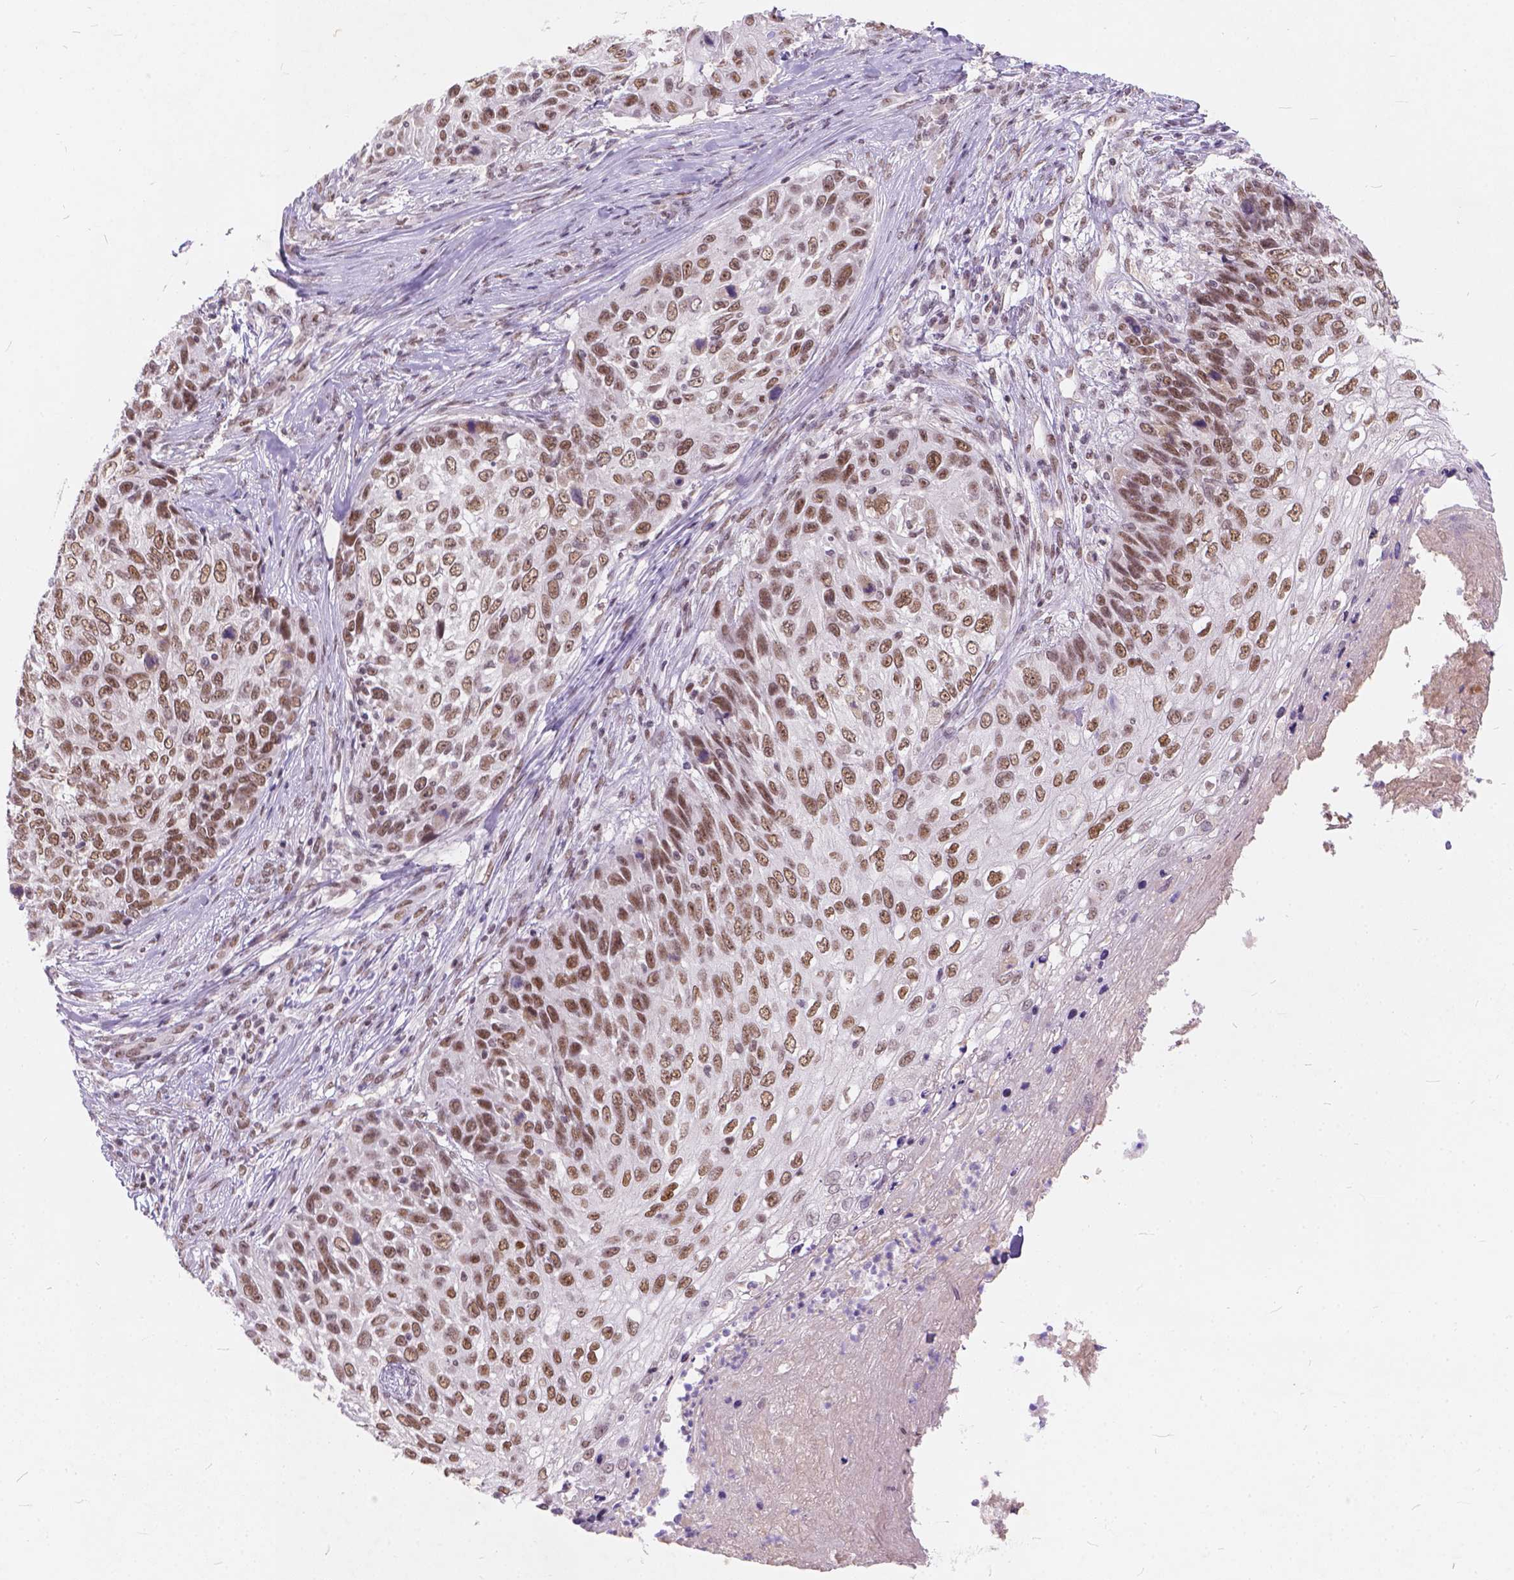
{"staining": {"intensity": "moderate", "quantity": ">75%", "location": "nuclear"}, "tissue": "skin cancer", "cell_type": "Tumor cells", "image_type": "cancer", "snomed": [{"axis": "morphology", "description": "Squamous cell carcinoma, NOS"}, {"axis": "topography", "description": "Skin"}], "caption": "This histopathology image demonstrates IHC staining of squamous cell carcinoma (skin), with medium moderate nuclear expression in approximately >75% of tumor cells.", "gene": "FAM53A", "patient": {"sex": "male", "age": 92}}